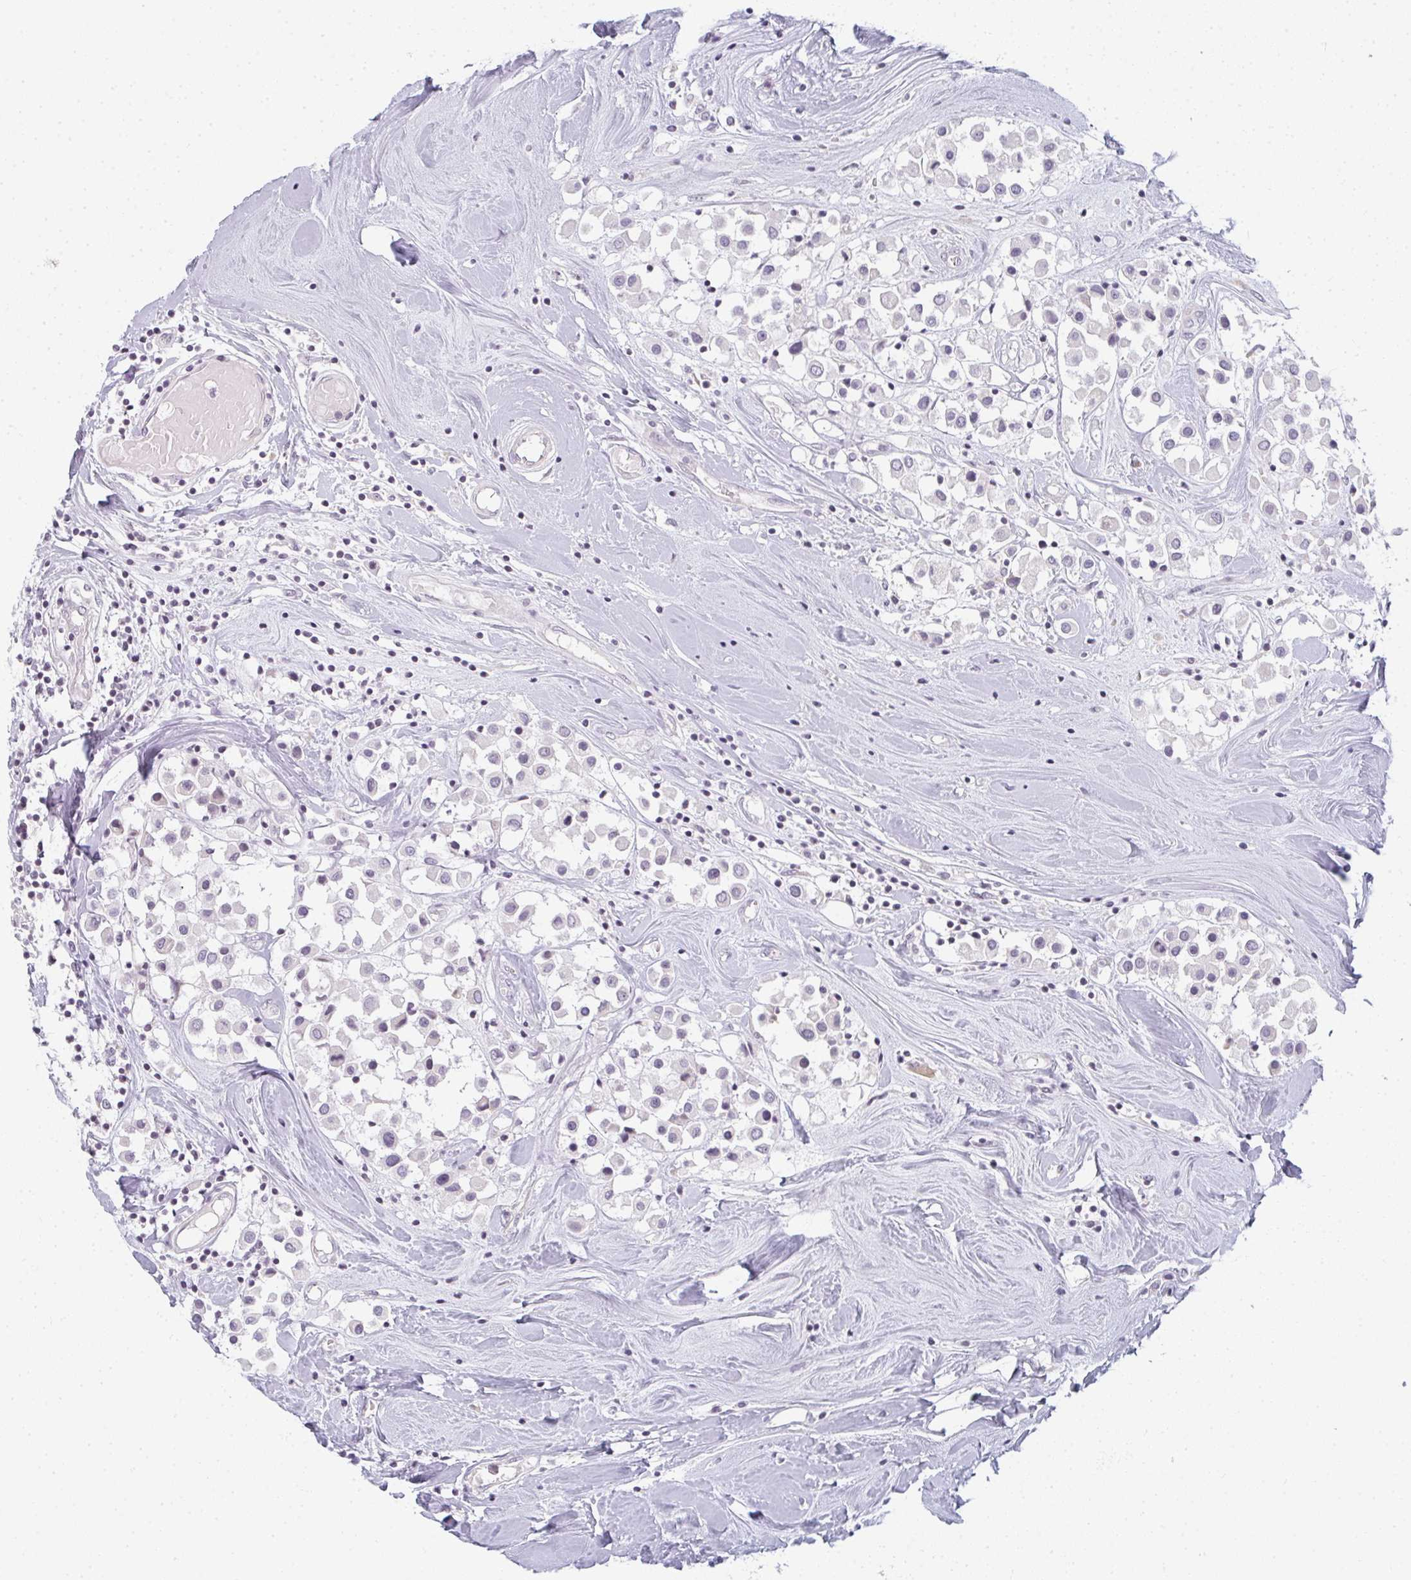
{"staining": {"intensity": "negative", "quantity": "none", "location": "none"}, "tissue": "breast cancer", "cell_type": "Tumor cells", "image_type": "cancer", "snomed": [{"axis": "morphology", "description": "Duct carcinoma"}, {"axis": "topography", "description": "Breast"}], "caption": "Human breast infiltrating ductal carcinoma stained for a protein using immunohistochemistry exhibits no staining in tumor cells.", "gene": "RBBP6", "patient": {"sex": "female", "age": 61}}